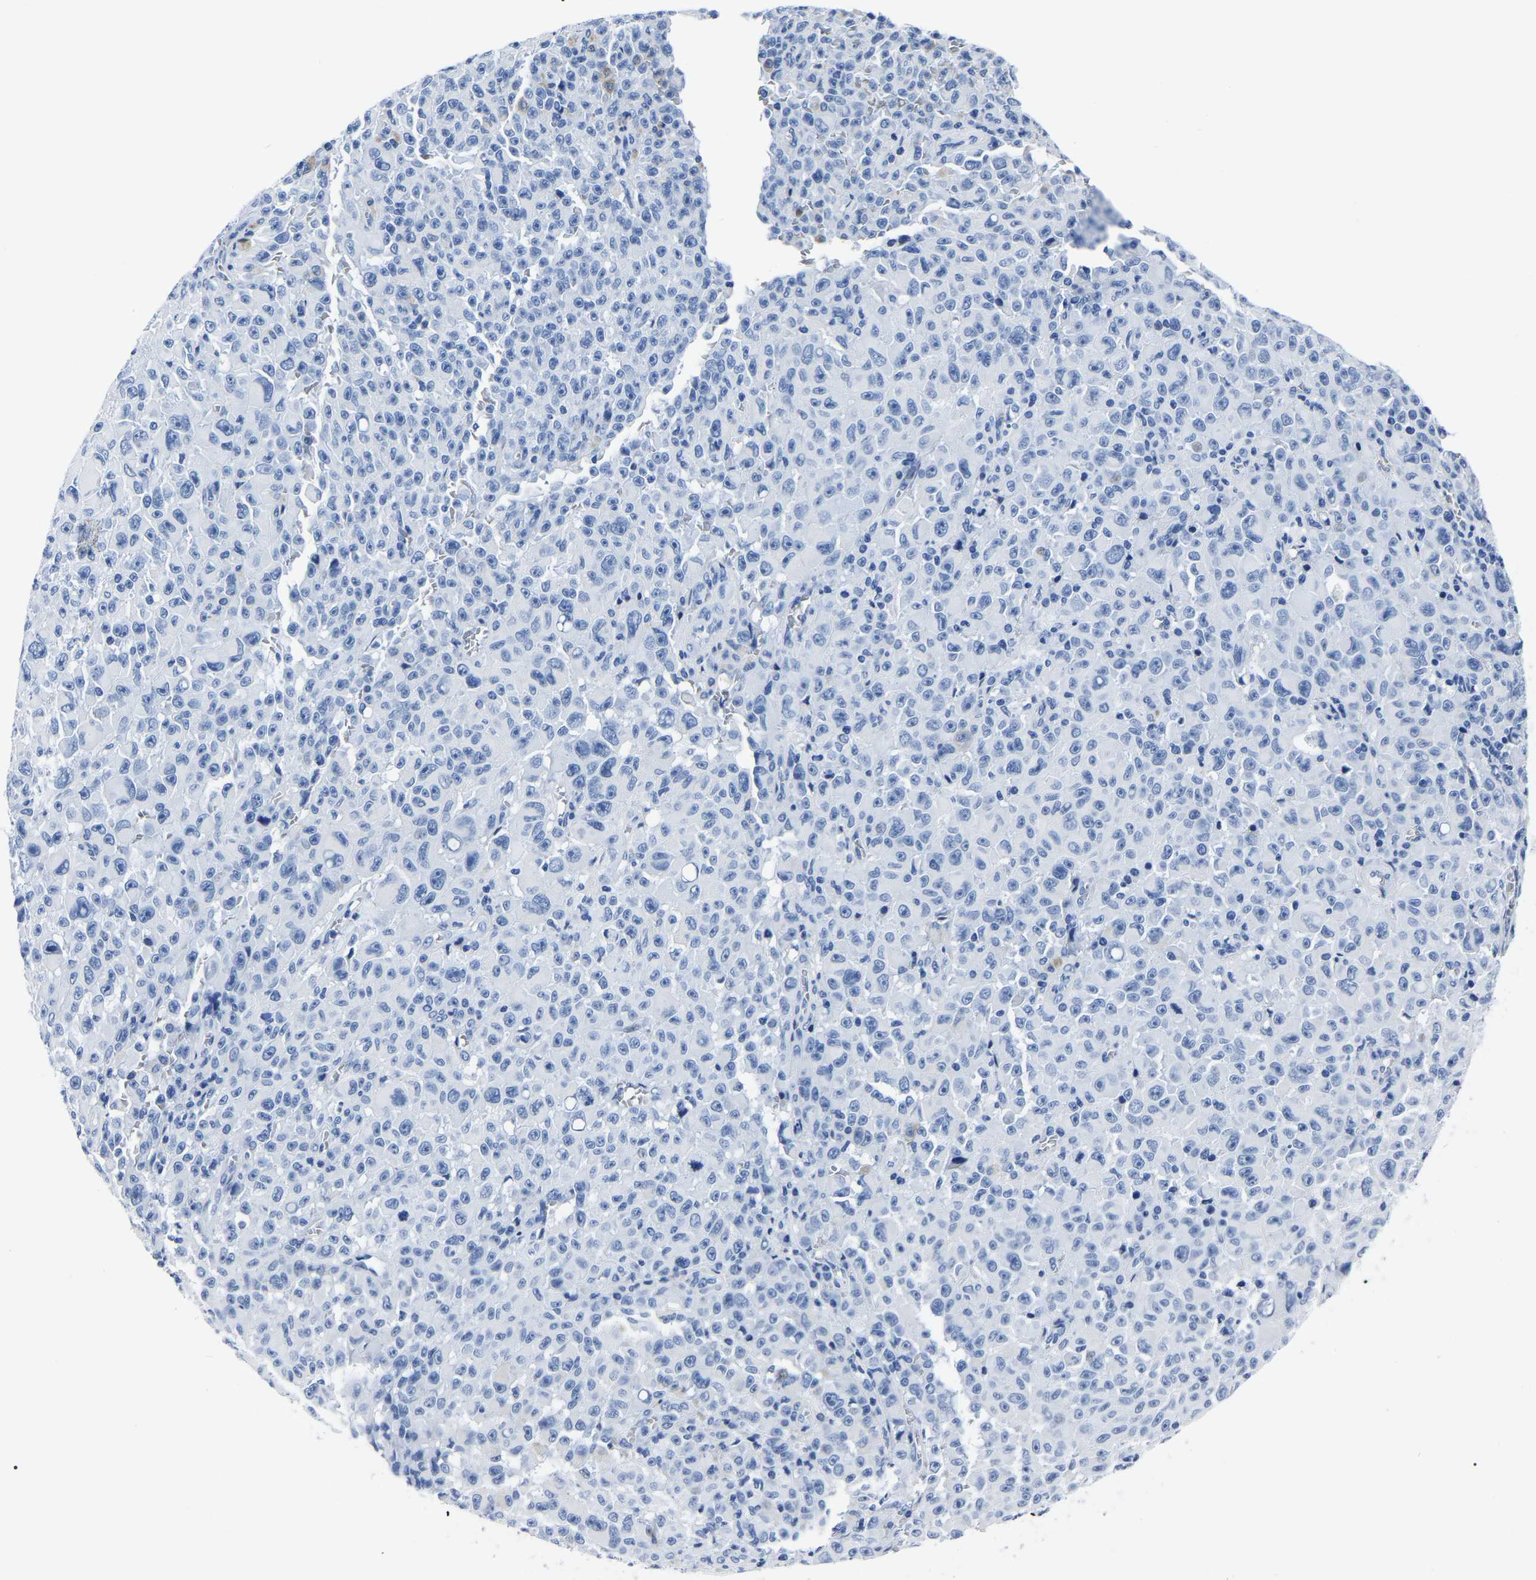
{"staining": {"intensity": "negative", "quantity": "none", "location": "none"}, "tissue": "melanoma", "cell_type": "Tumor cells", "image_type": "cancer", "snomed": [{"axis": "morphology", "description": "Malignant melanoma, NOS"}, {"axis": "topography", "description": "Skin"}], "caption": "DAB immunohistochemical staining of human melanoma reveals no significant expression in tumor cells. Nuclei are stained in blue.", "gene": "IMPG2", "patient": {"sex": "female", "age": 82}}